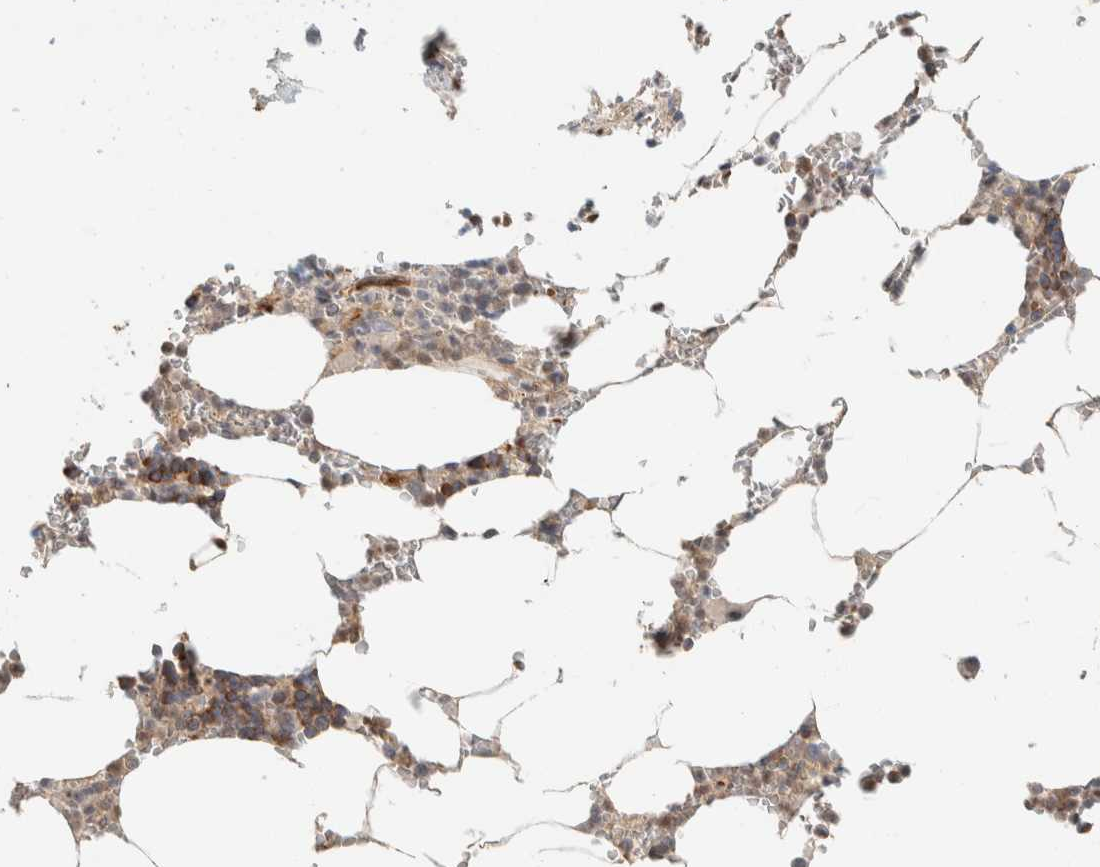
{"staining": {"intensity": "moderate", "quantity": ">75%", "location": "cytoplasmic/membranous"}, "tissue": "bone marrow", "cell_type": "Hematopoietic cells", "image_type": "normal", "snomed": [{"axis": "morphology", "description": "Normal tissue, NOS"}, {"axis": "topography", "description": "Bone marrow"}], "caption": "IHC of benign bone marrow displays medium levels of moderate cytoplasmic/membranous staining in about >75% of hematopoietic cells.", "gene": "ZBTB2", "patient": {"sex": "male", "age": 70}}